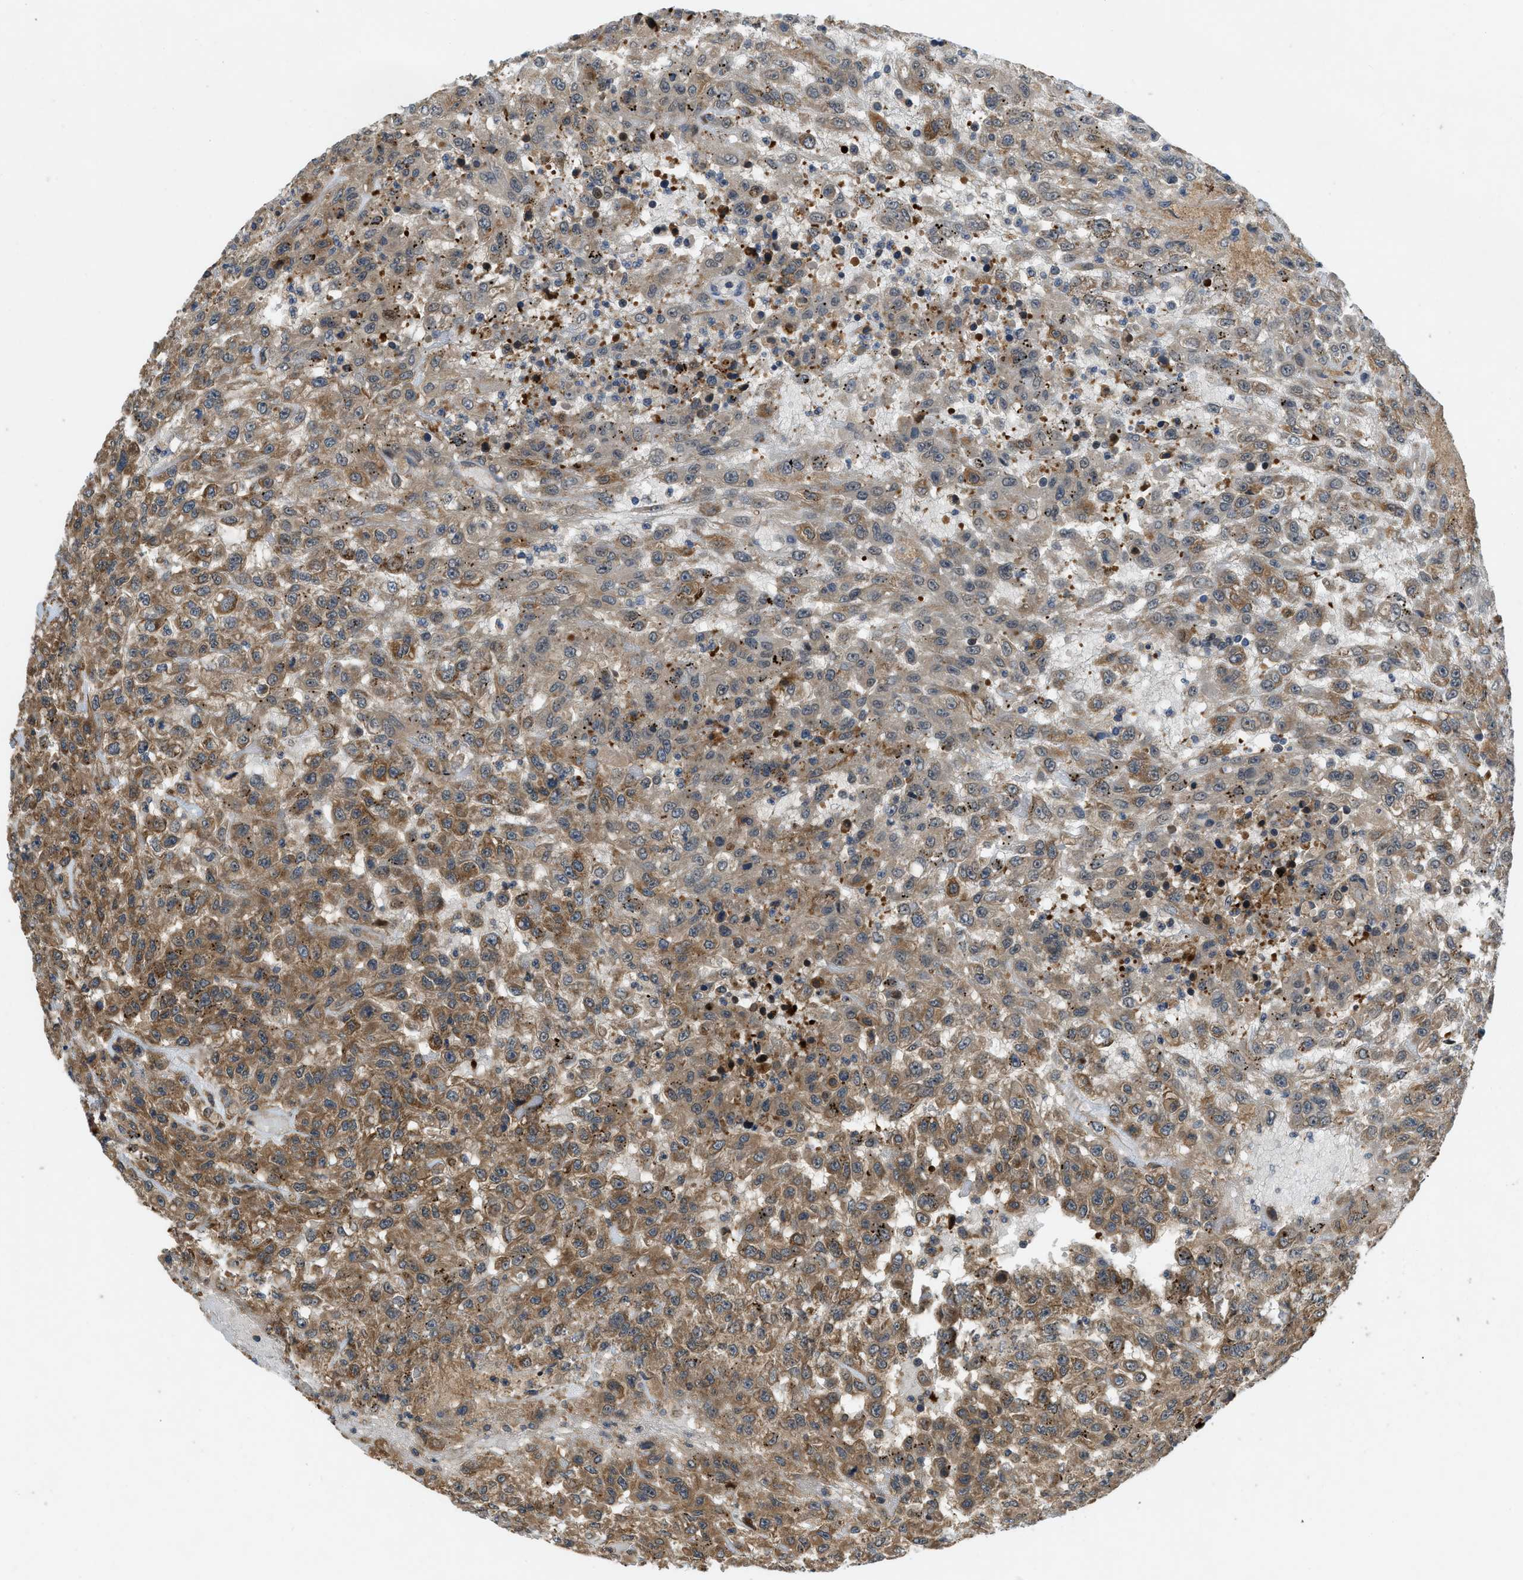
{"staining": {"intensity": "moderate", "quantity": ">75%", "location": "cytoplasmic/membranous"}, "tissue": "urothelial cancer", "cell_type": "Tumor cells", "image_type": "cancer", "snomed": [{"axis": "morphology", "description": "Urothelial carcinoma, High grade"}, {"axis": "topography", "description": "Urinary bladder"}], "caption": "IHC staining of urothelial cancer, which shows medium levels of moderate cytoplasmic/membranous staining in approximately >75% of tumor cells indicating moderate cytoplasmic/membranous protein positivity. The staining was performed using DAB (brown) for protein detection and nuclei were counterstained in hematoxylin (blue).", "gene": "GPR31", "patient": {"sex": "male", "age": 46}}